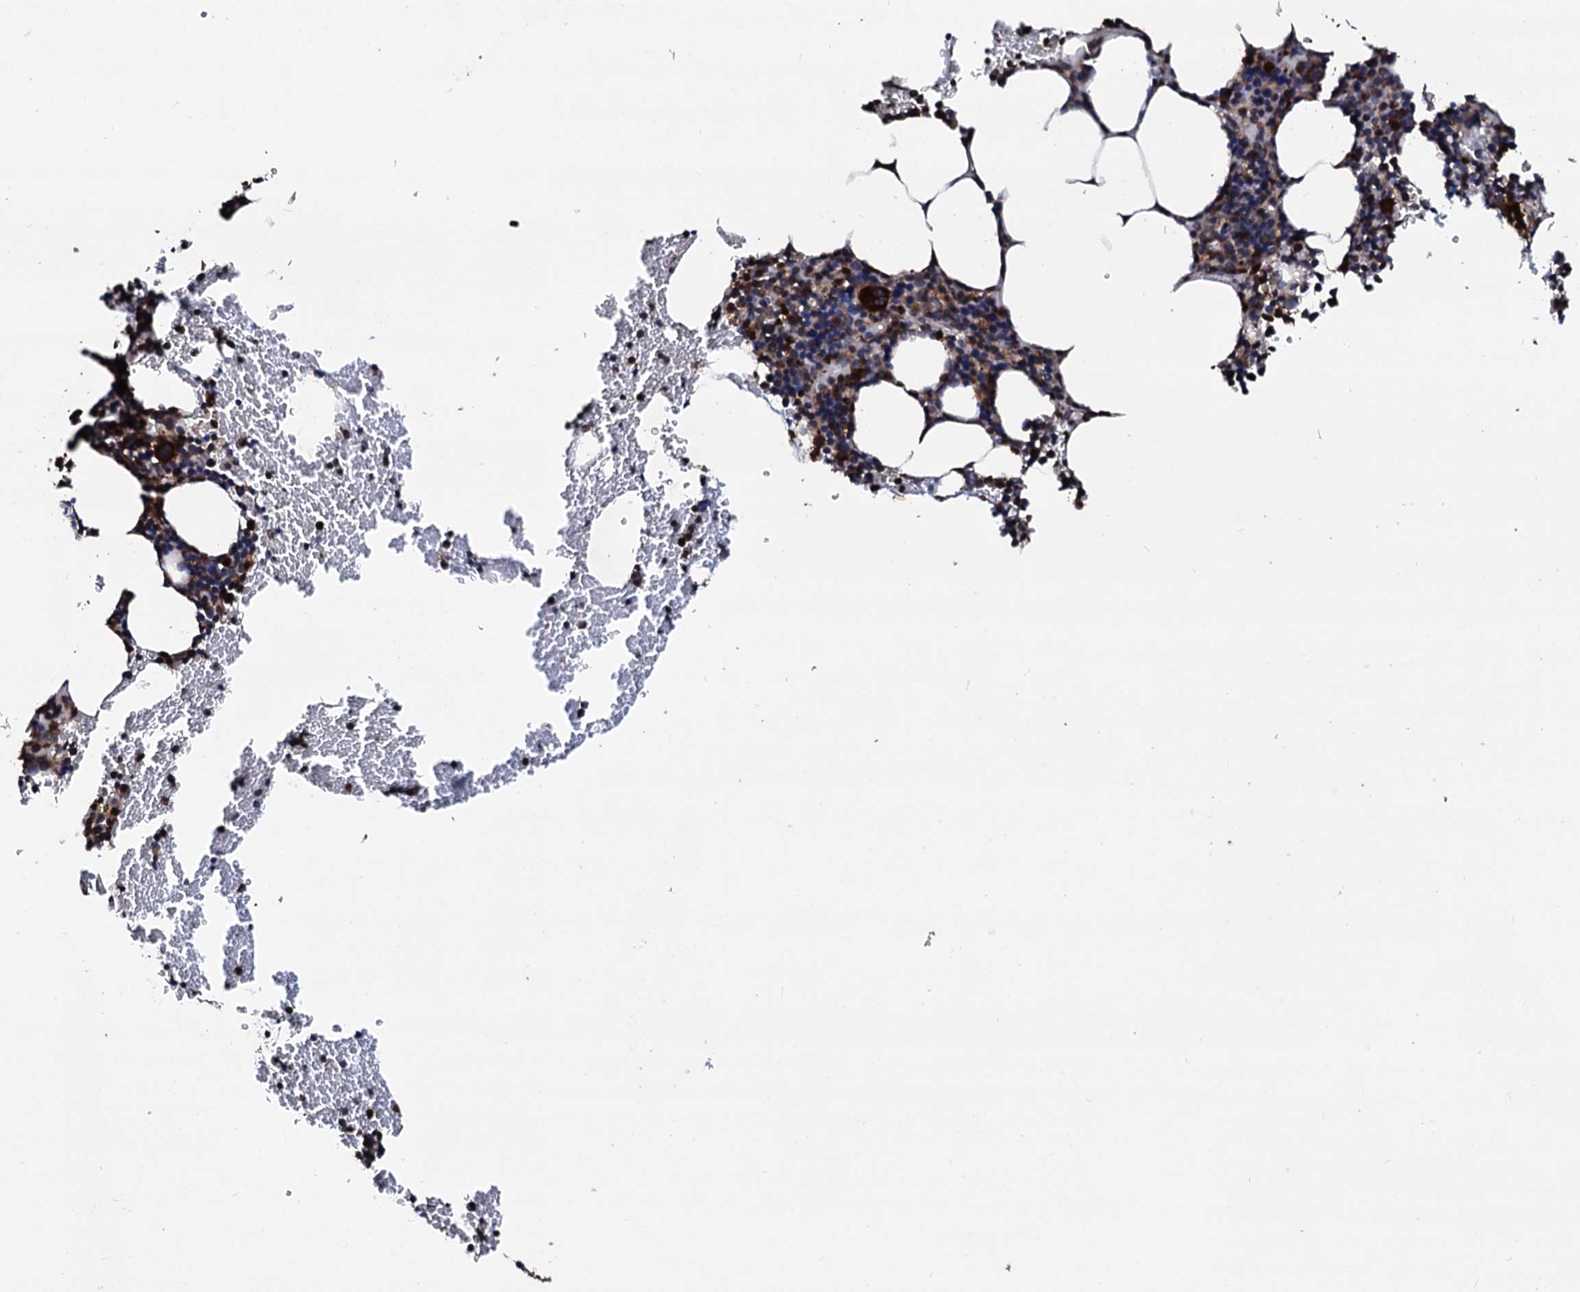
{"staining": {"intensity": "strong", "quantity": "25%-75%", "location": "cytoplasmic/membranous"}, "tissue": "bone marrow", "cell_type": "Hematopoietic cells", "image_type": "normal", "snomed": [{"axis": "morphology", "description": "Normal tissue, NOS"}, {"axis": "topography", "description": "Bone marrow"}], "caption": "This is a histology image of immunohistochemistry (IHC) staining of unremarkable bone marrow, which shows strong staining in the cytoplasmic/membranous of hematopoietic cells.", "gene": "ENSG00000256591", "patient": {"sex": "female", "age": 77}}